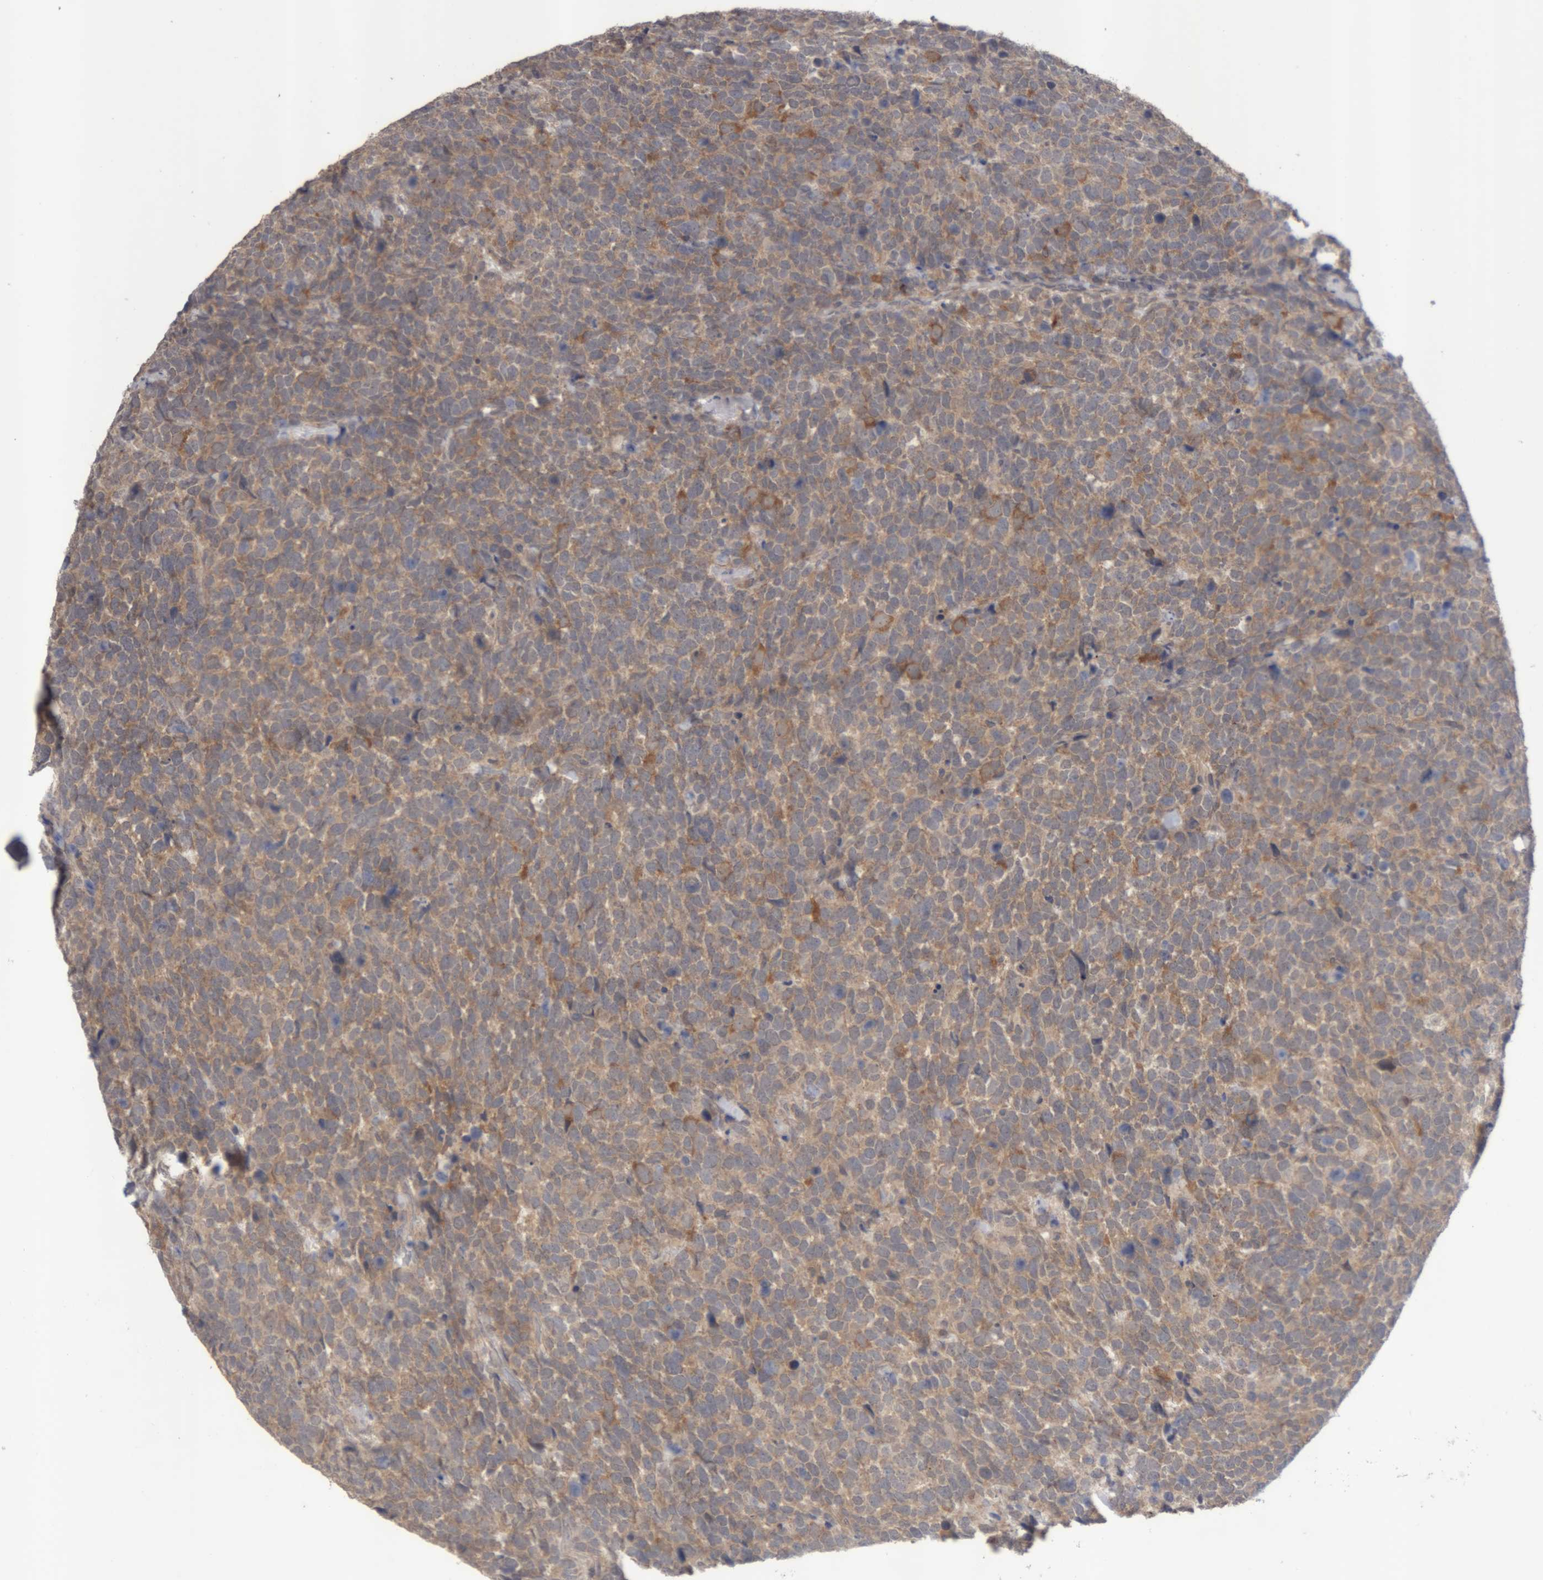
{"staining": {"intensity": "moderate", "quantity": "25%-75%", "location": "cytoplasmic/membranous"}, "tissue": "urothelial cancer", "cell_type": "Tumor cells", "image_type": "cancer", "snomed": [{"axis": "morphology", "description": "Urothelial carcinoma, High grade"}, {"axis": "topography", "description": "Urinary bladder"}], "caption": "Moderate cytoplasmic/membranous expression is seen in approximately 25%-75% of tumor cells in urothelial carcinoma (high-grade).", "gene": "NFATC2", "patient": {"sex": "female", "age": 82}}